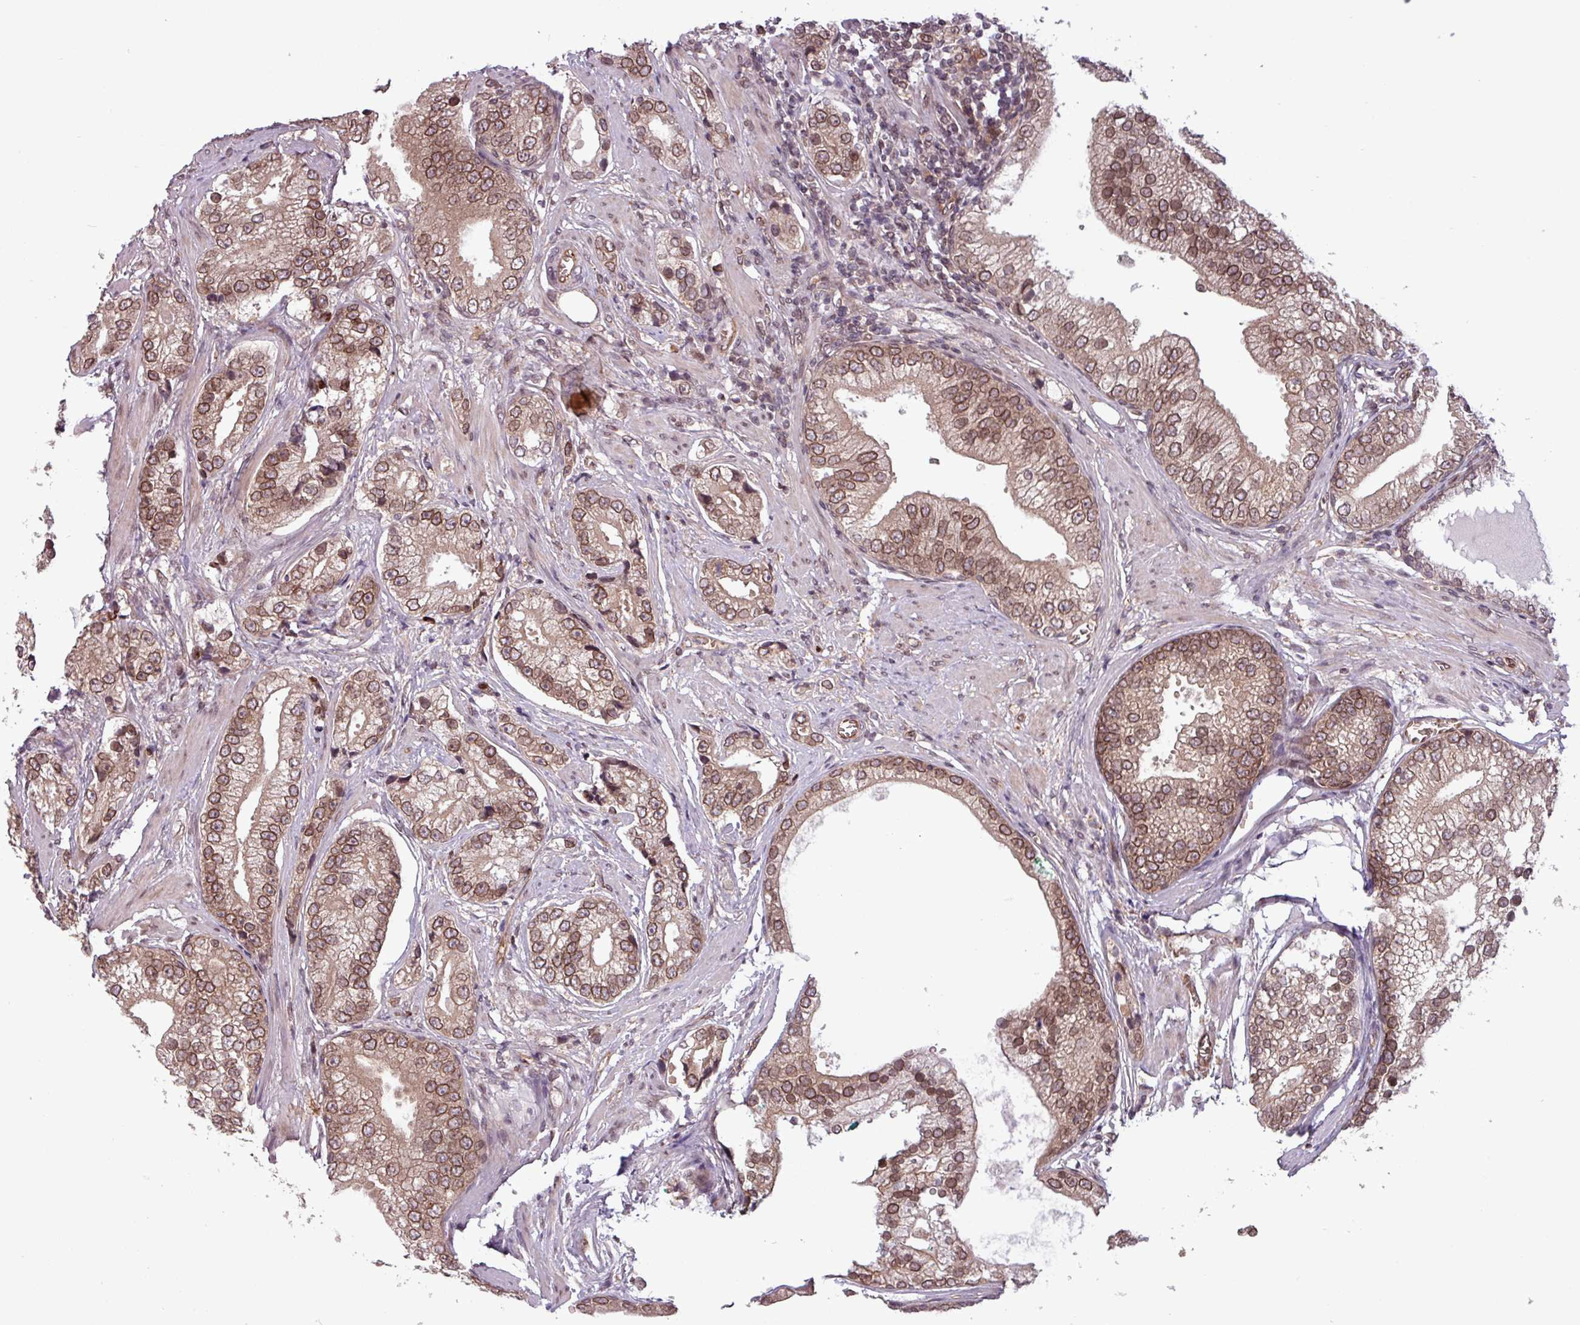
{"staining": {"intensity": "moderate", "quantity": ">75%", "location": "cytoplasmic/membranous,nuclear"}, "tissue": "prostate cancer", "cell_type": "Tumor cells", "image_type": "cancer", "snomed": [{"axis": "morphology", "description": "Adenocarcinoma, High grade"}, {"axis": "topography", "description": "Prostate"}], "caption": "Human prostate adenocarcinoma (high-grade) stained with a protein marker demonstrates moderate staining in tumor cells.", "gene": "RBM4B", "patient": {"sex": "male", "age": 75}}